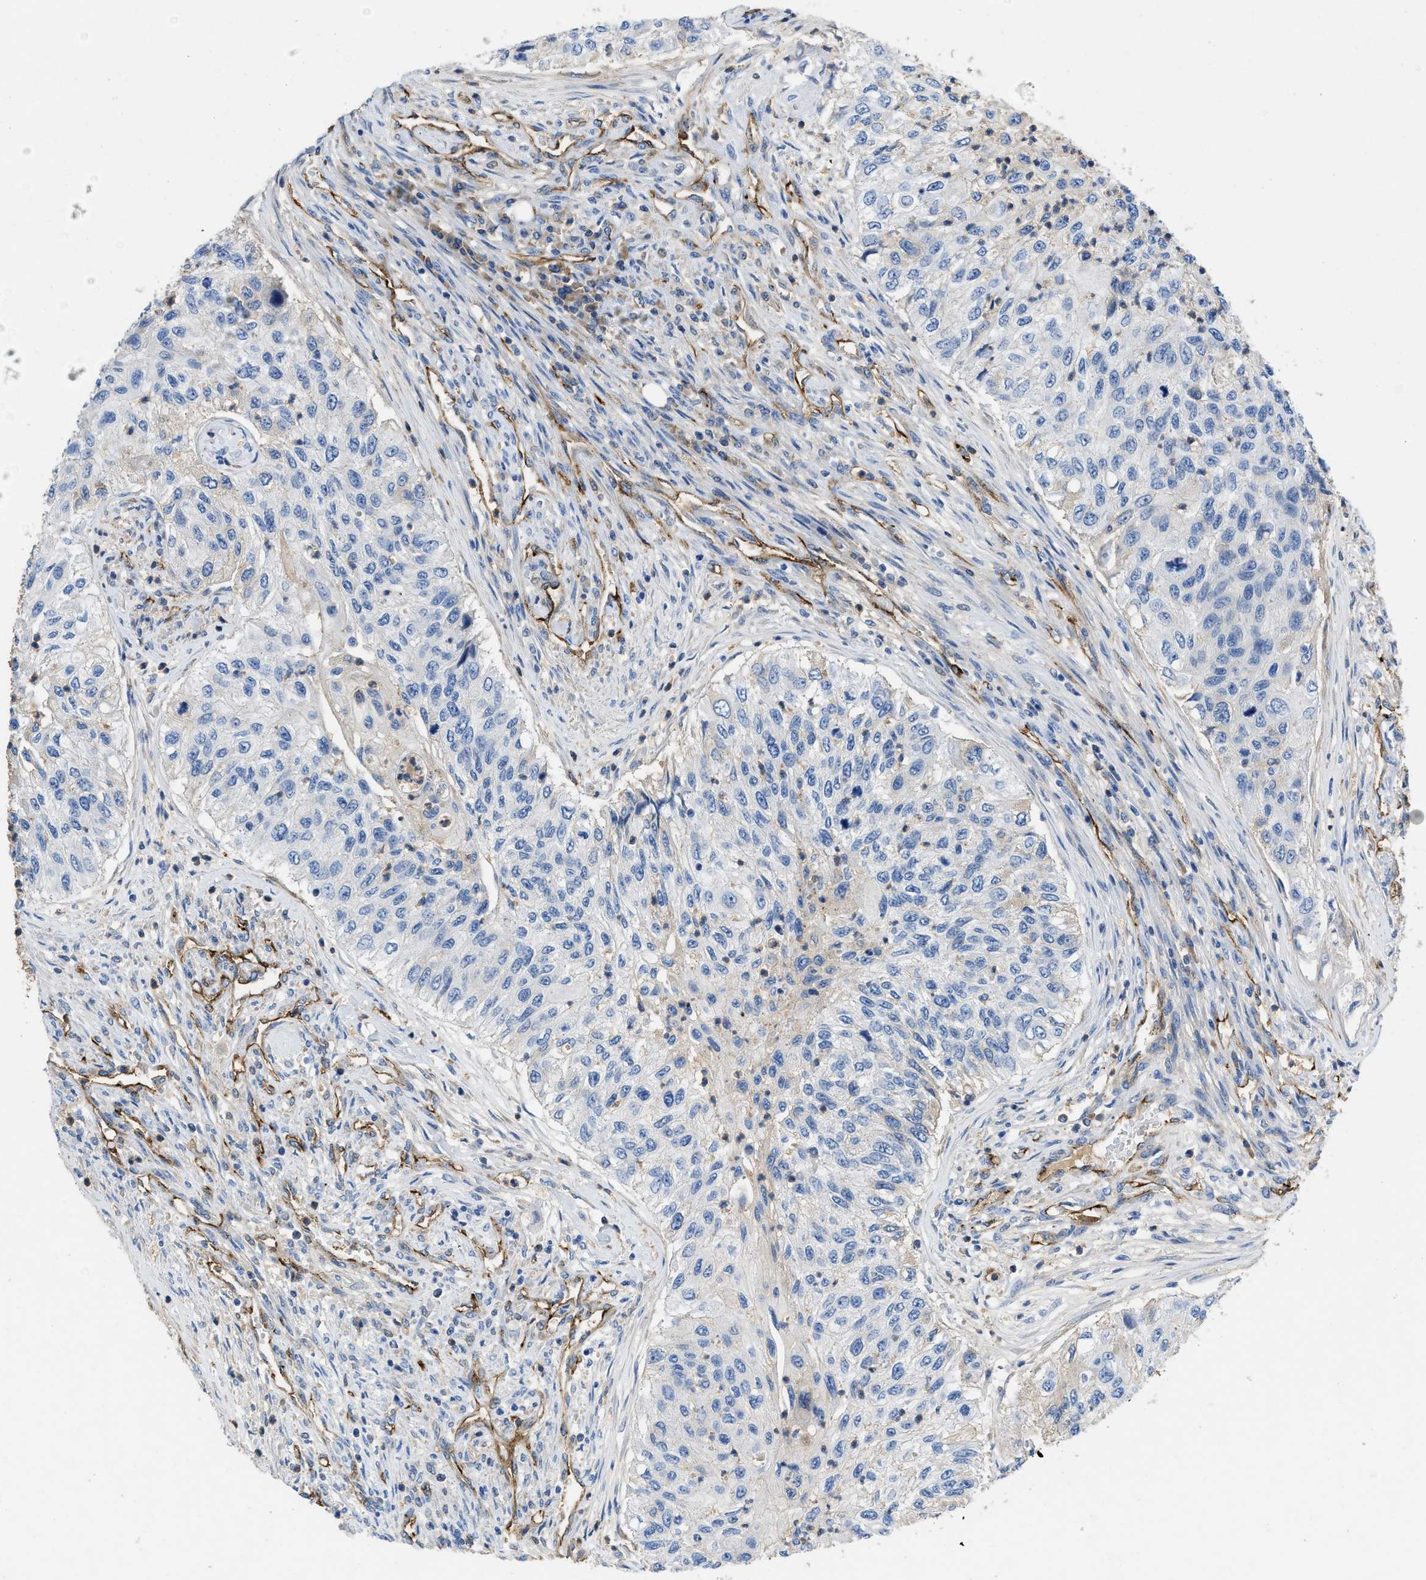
{"staining": {"intensity": "negative", "quantity": "none", "location": "none"}, "tissue": "urothelial cancer", "cell_type": "Tumor cells", "image_type": "cancer", "snomed": [{"axis": "morphology", "description": "Urothelial carcinoma, High grade"}, {"axis": "topography", "description": "Urinary bladder"}], "caption": "A photomicrograph of urothelial carcinoma (high-grade) stained for a protein reveals no brown staining in tumor cells.", "gene": "SPEG", "patient": {"sex": "female", "age": 60}}